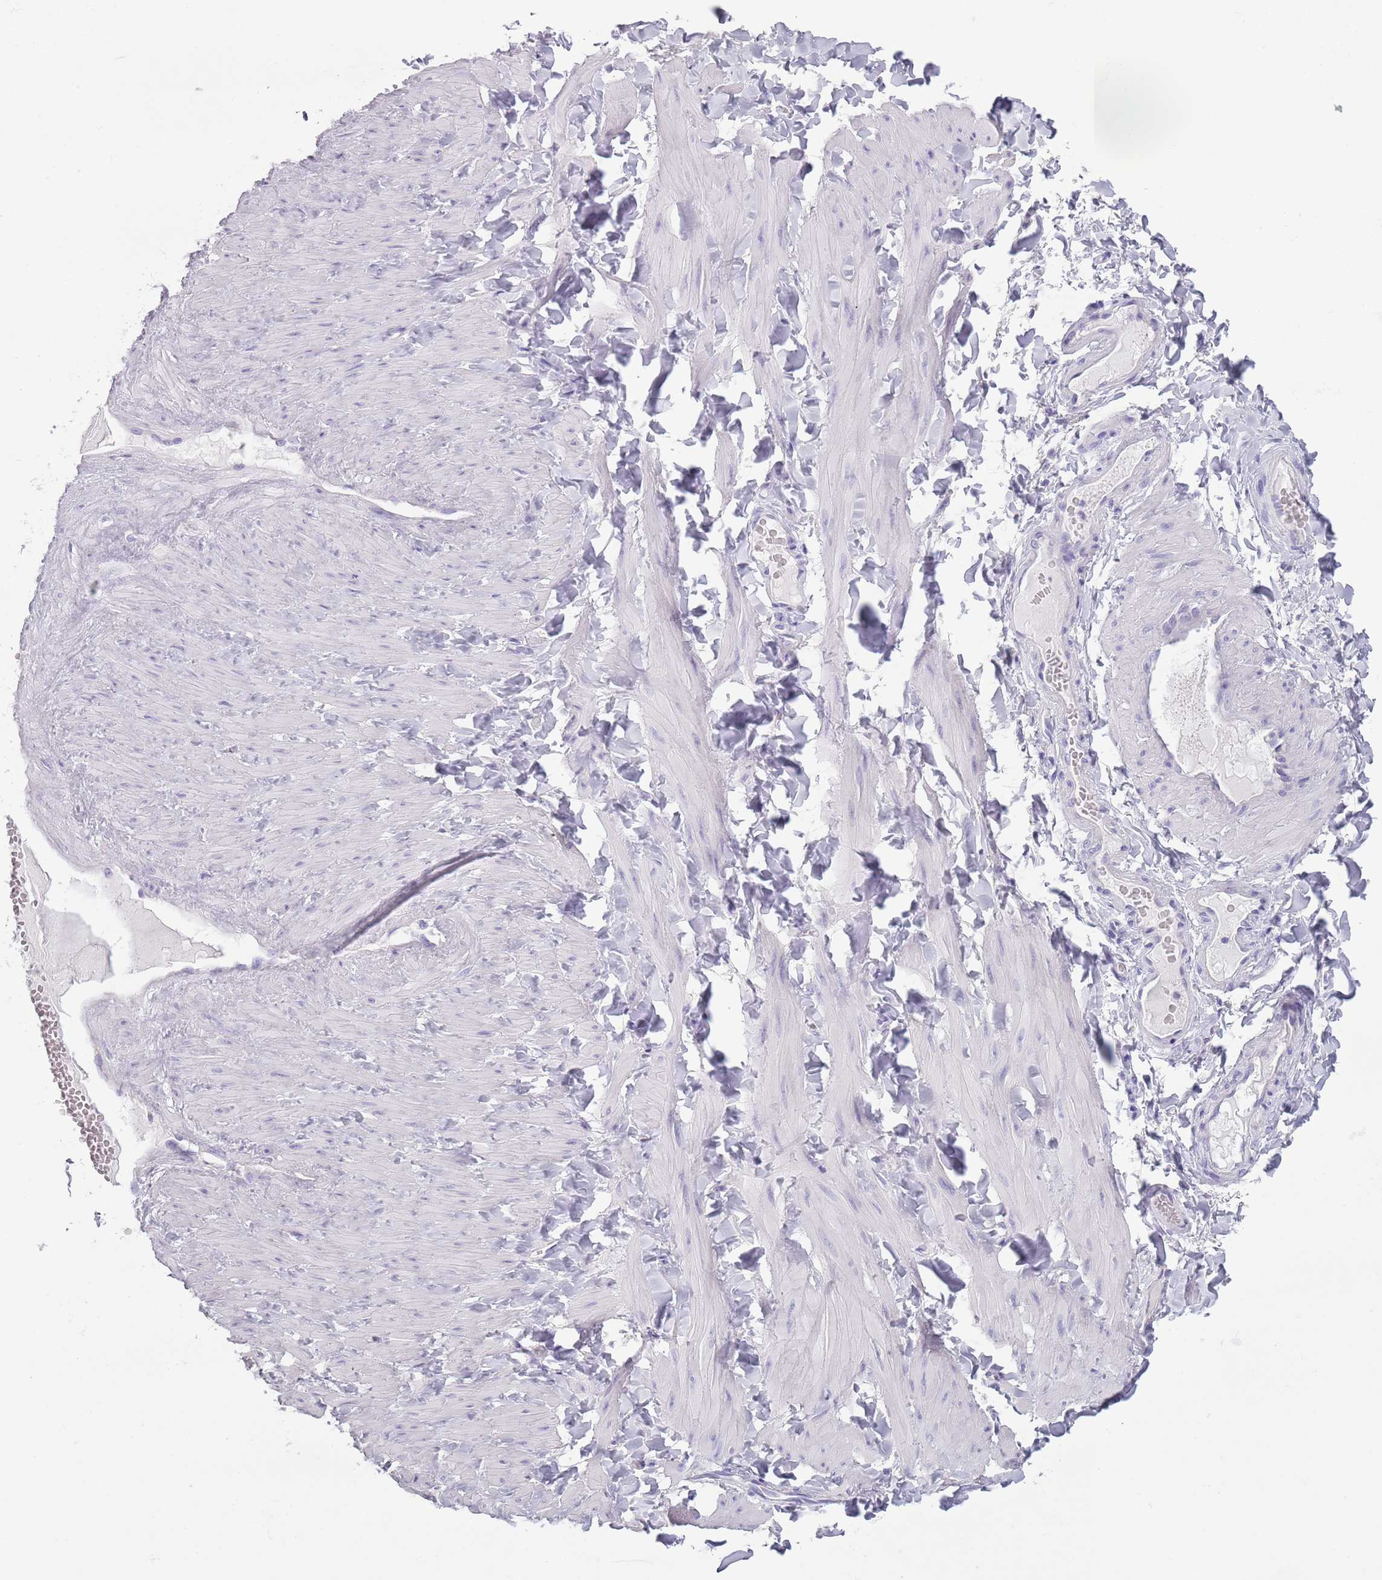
{"staining": {"intensity": "negative", "quantity": "none", "location": "none"}, "tissue": "adipose tissue", "cell_type": "Adipocytes", "image_type": "normal", "snomed": [{"axis": "morphology", "description": "Normal tissue, NOS"}, {"axis": "topography", "description": "Adipose tissue"}, {"axis": "topography", "description": "Vascular tissue"}, {"axis": "topography", "description": "Peripheral nerve tissue"}], "caption": "A high-resolution micrograph shows immunohistochemistry staining of normal adipose tissue, which shows no significant expression in adipocytes. (Immunohistochemistry, brightfield microscopy, high magnification).", "gene": "HYOU1", "patient": {"sex": "male", "age": 25}}